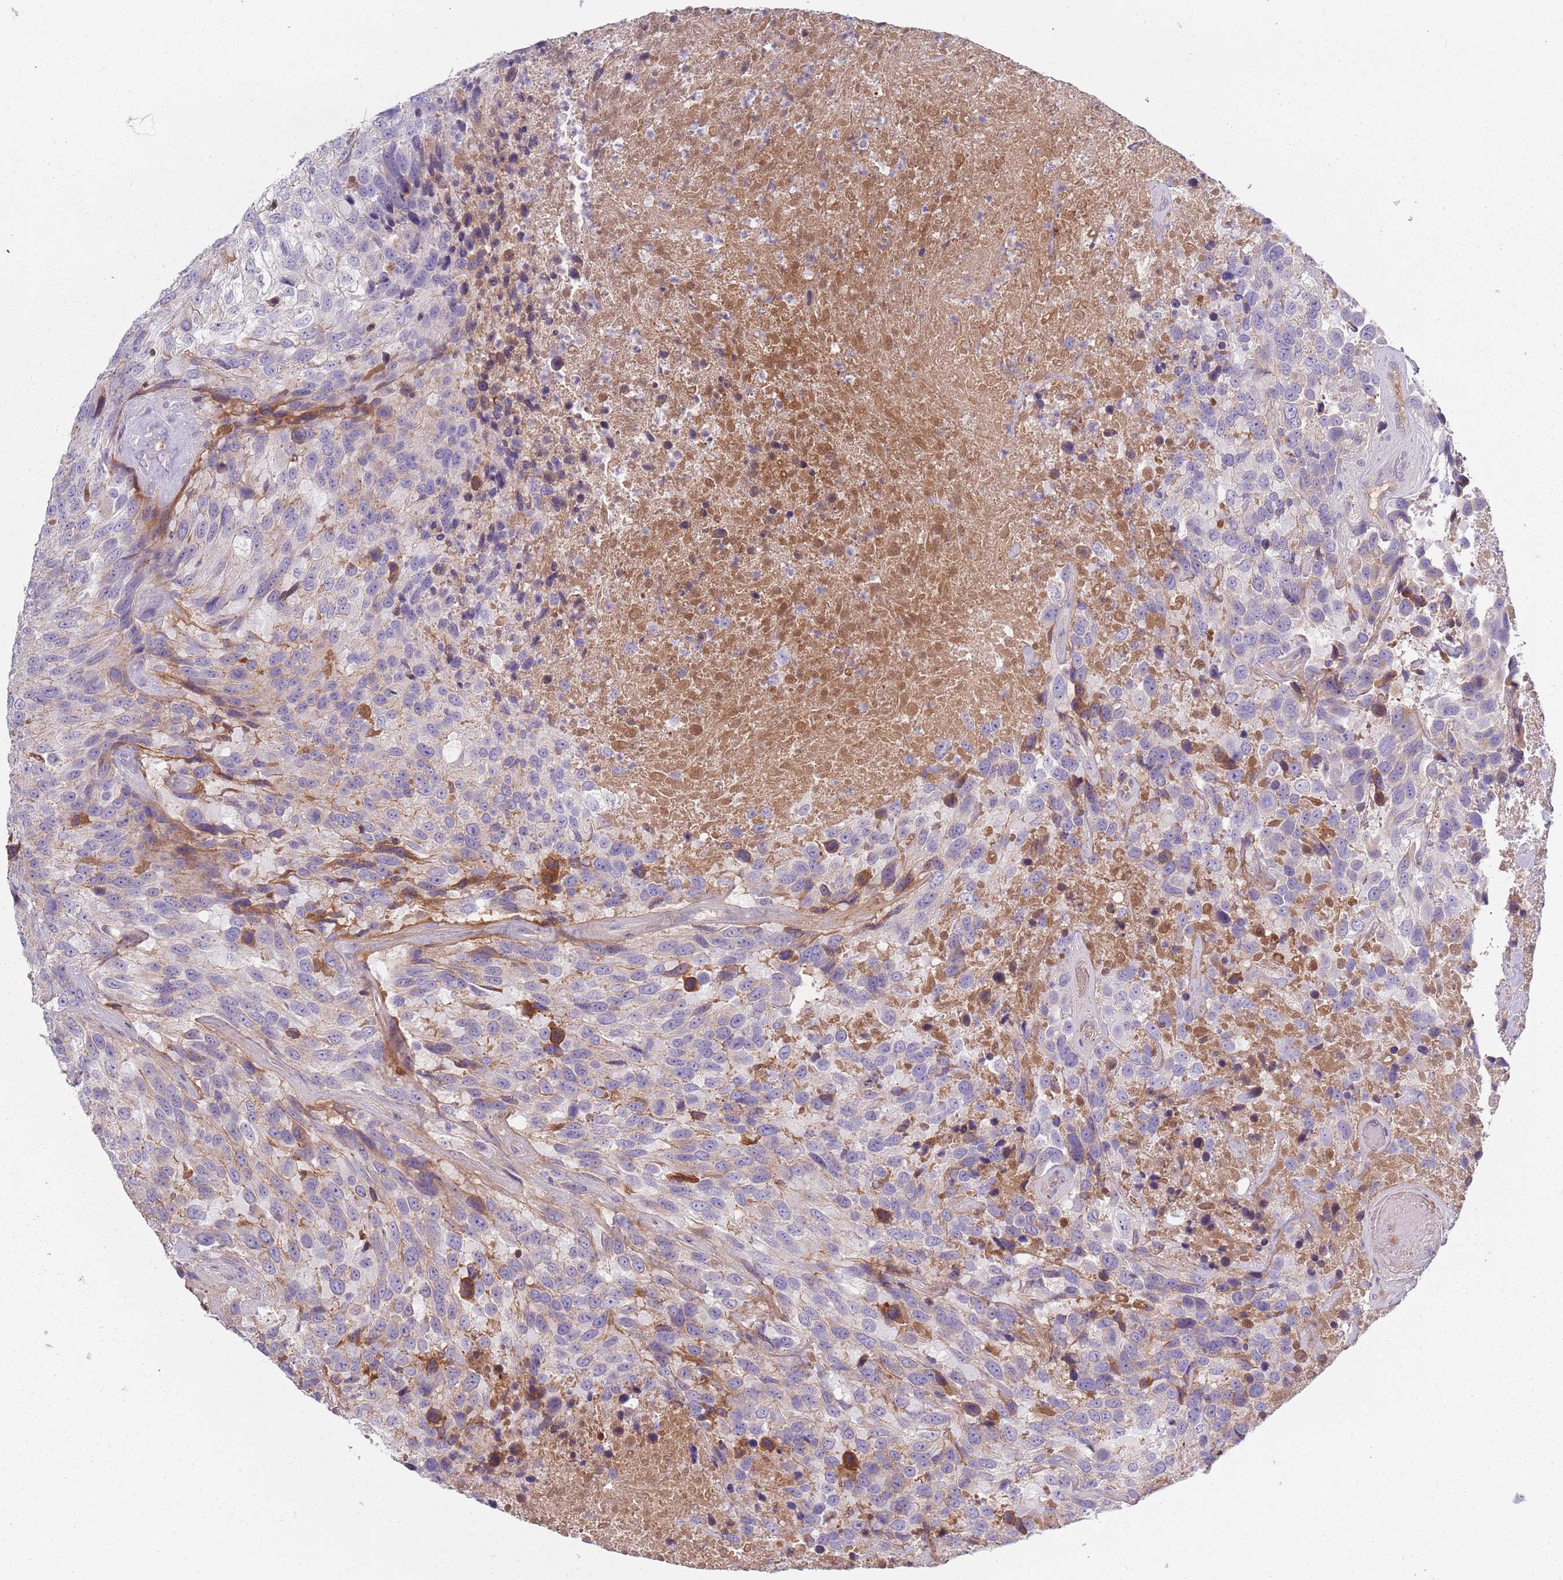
{"staining": {"intensity": "moderate", "quantity": "<25%", "location": "cytoplasmic/membranous"}, "tissue": "urothelial cancer", "cell_type": "Tumor cells", "image_type": "cancer", "snomed": [{"axis": "morphology", "description": "Urothelial carcinoma, High grade"}, {"axis": "topography", "description": "Urinary bladder"}], "caption": "DAB (3,3'-diaminobenzidine) immunohistochemical staining of high-grade urothelial carcinoma displays moderate cytoplasmic/membranous protein staining in approximately <25% of tumor cells.", "gene": "TNFRSF6B", "patient": {"sex": "female", "age": 70}}